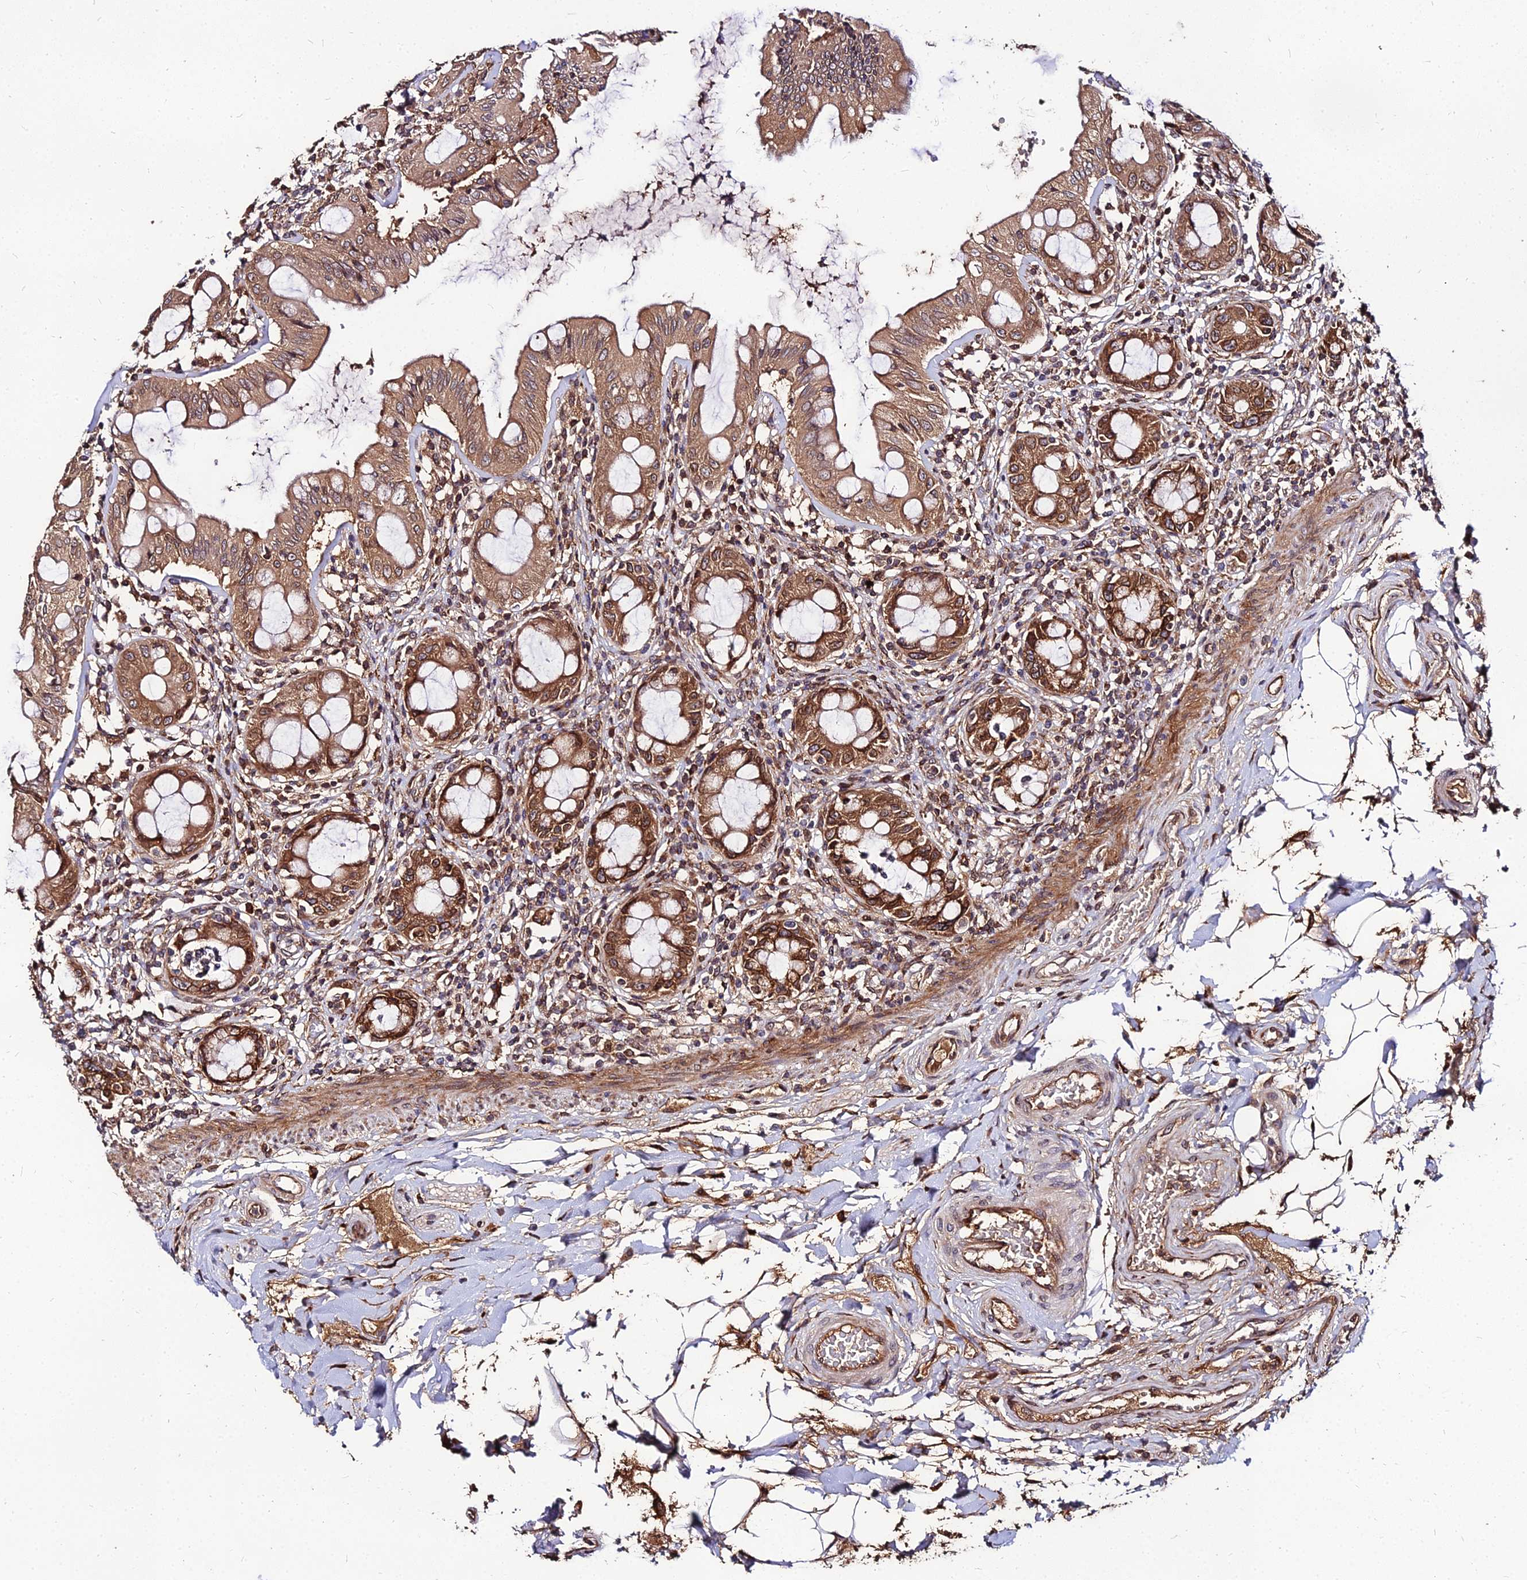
{"staining": {"intensity": "strong", "quantity": ">75%", "location": "cytoplasmic/membranous"}, "tissue": "rectum", "cell_type": "Glandular cells", "image_type": "normal", "snomed": [{"axis": "morphology", "description": "Normal tissue, NOS"}, {"axis": "topography", "description": "Rectum"}], "caption": "Strong cytoplasmic/membranous positivity is seen in approximately >75% of glandular cells in unremarkable rectum.", "gene": "PDE4D", "patient": {"sex": "female", "age": 57}}